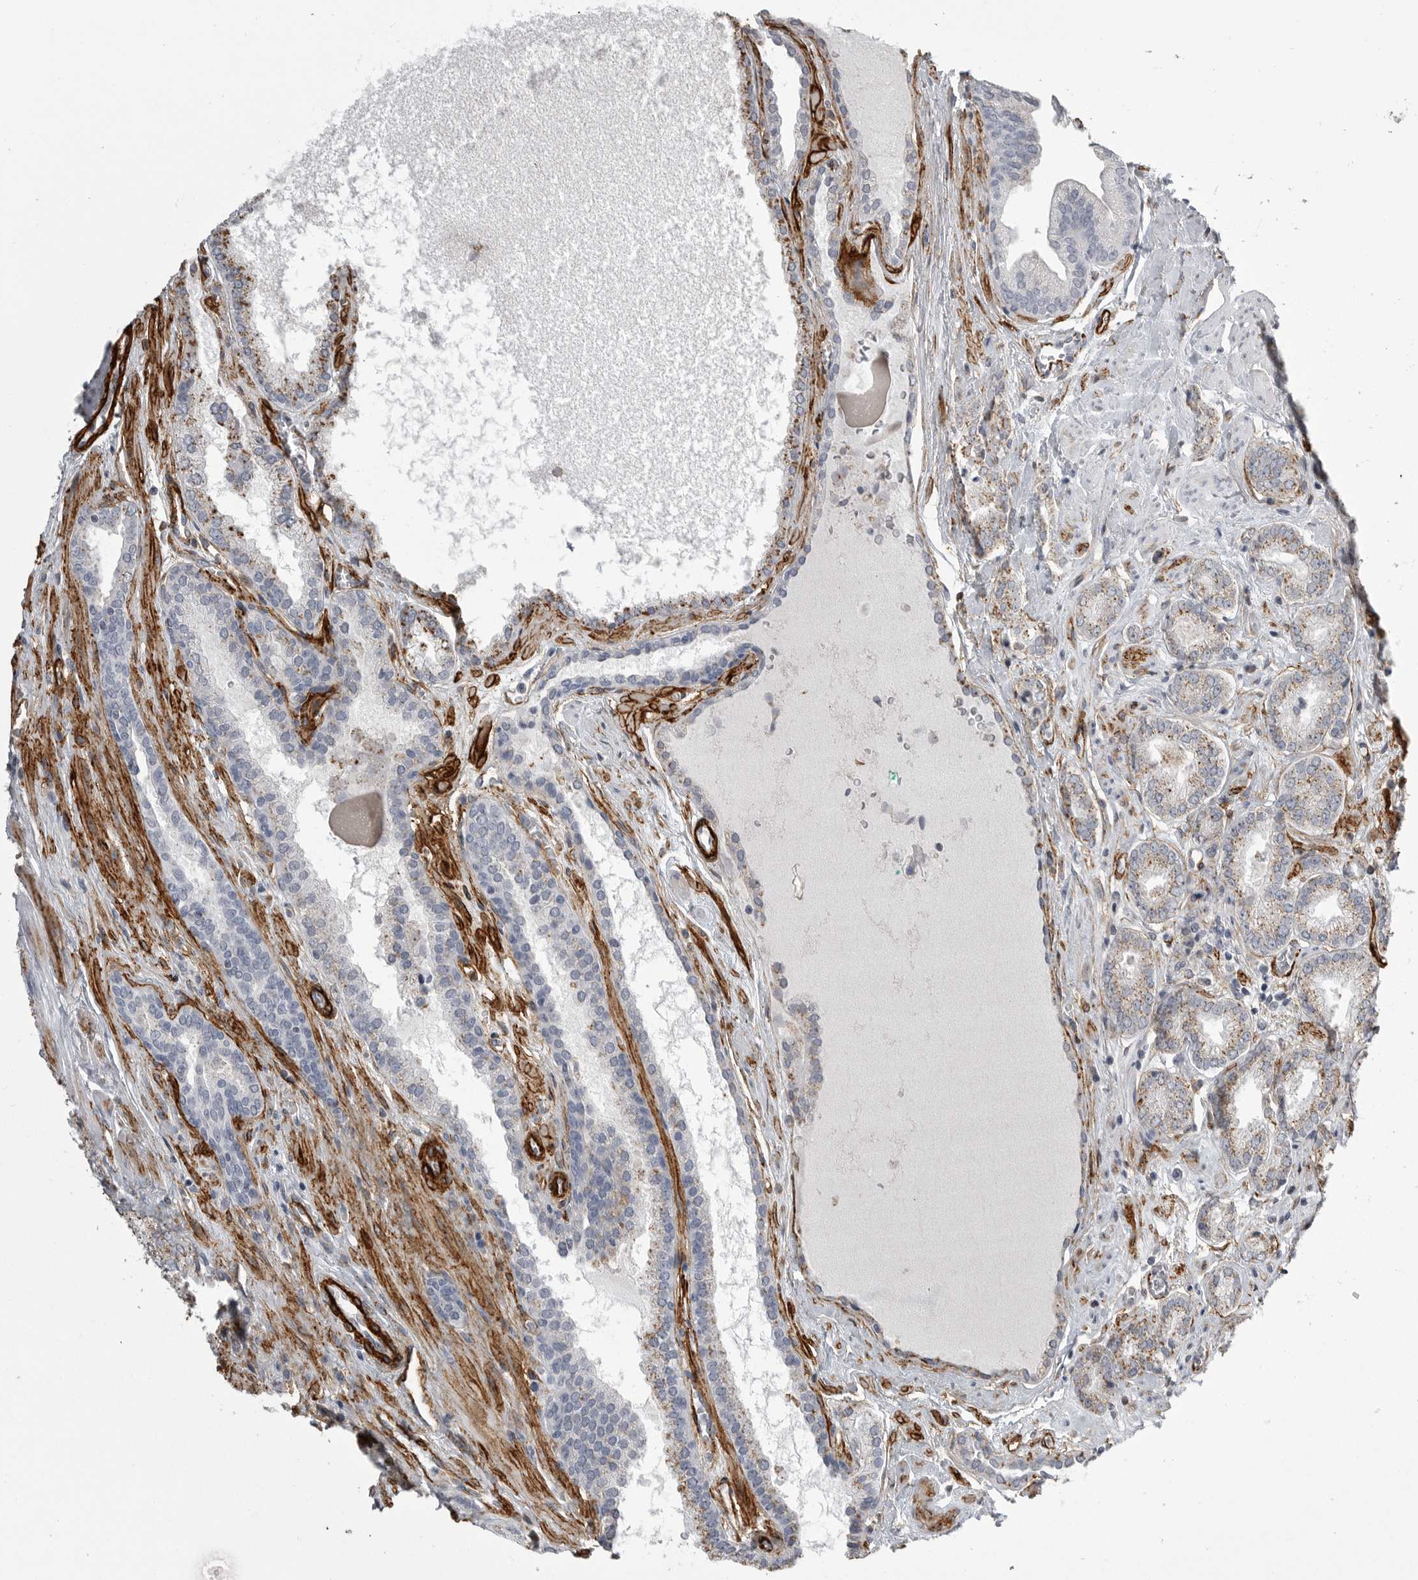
{"staining": {"intensity": "weak", "quantity": "25%-75%", "location": "cytoplasmic/membranous"}, "tissue": "prostate cancer", "cell_type": "Tumor cells", "image_type": "cancer", "snomed": [{"axis": "morphology", "description": "Adenocarcinoma, Low grade"}, {"axis": "topography", "description": "Prostate"}], "caption": "Prostate cancer stained for a protein exhibits weak cytoplasmic/membranous positivity in tumor cells. Immunohistochemistry stains the protein in brown and the nuclei are stained blue.", "gene": "AOC3", "patient": {"sex": "male", "age": 62}}